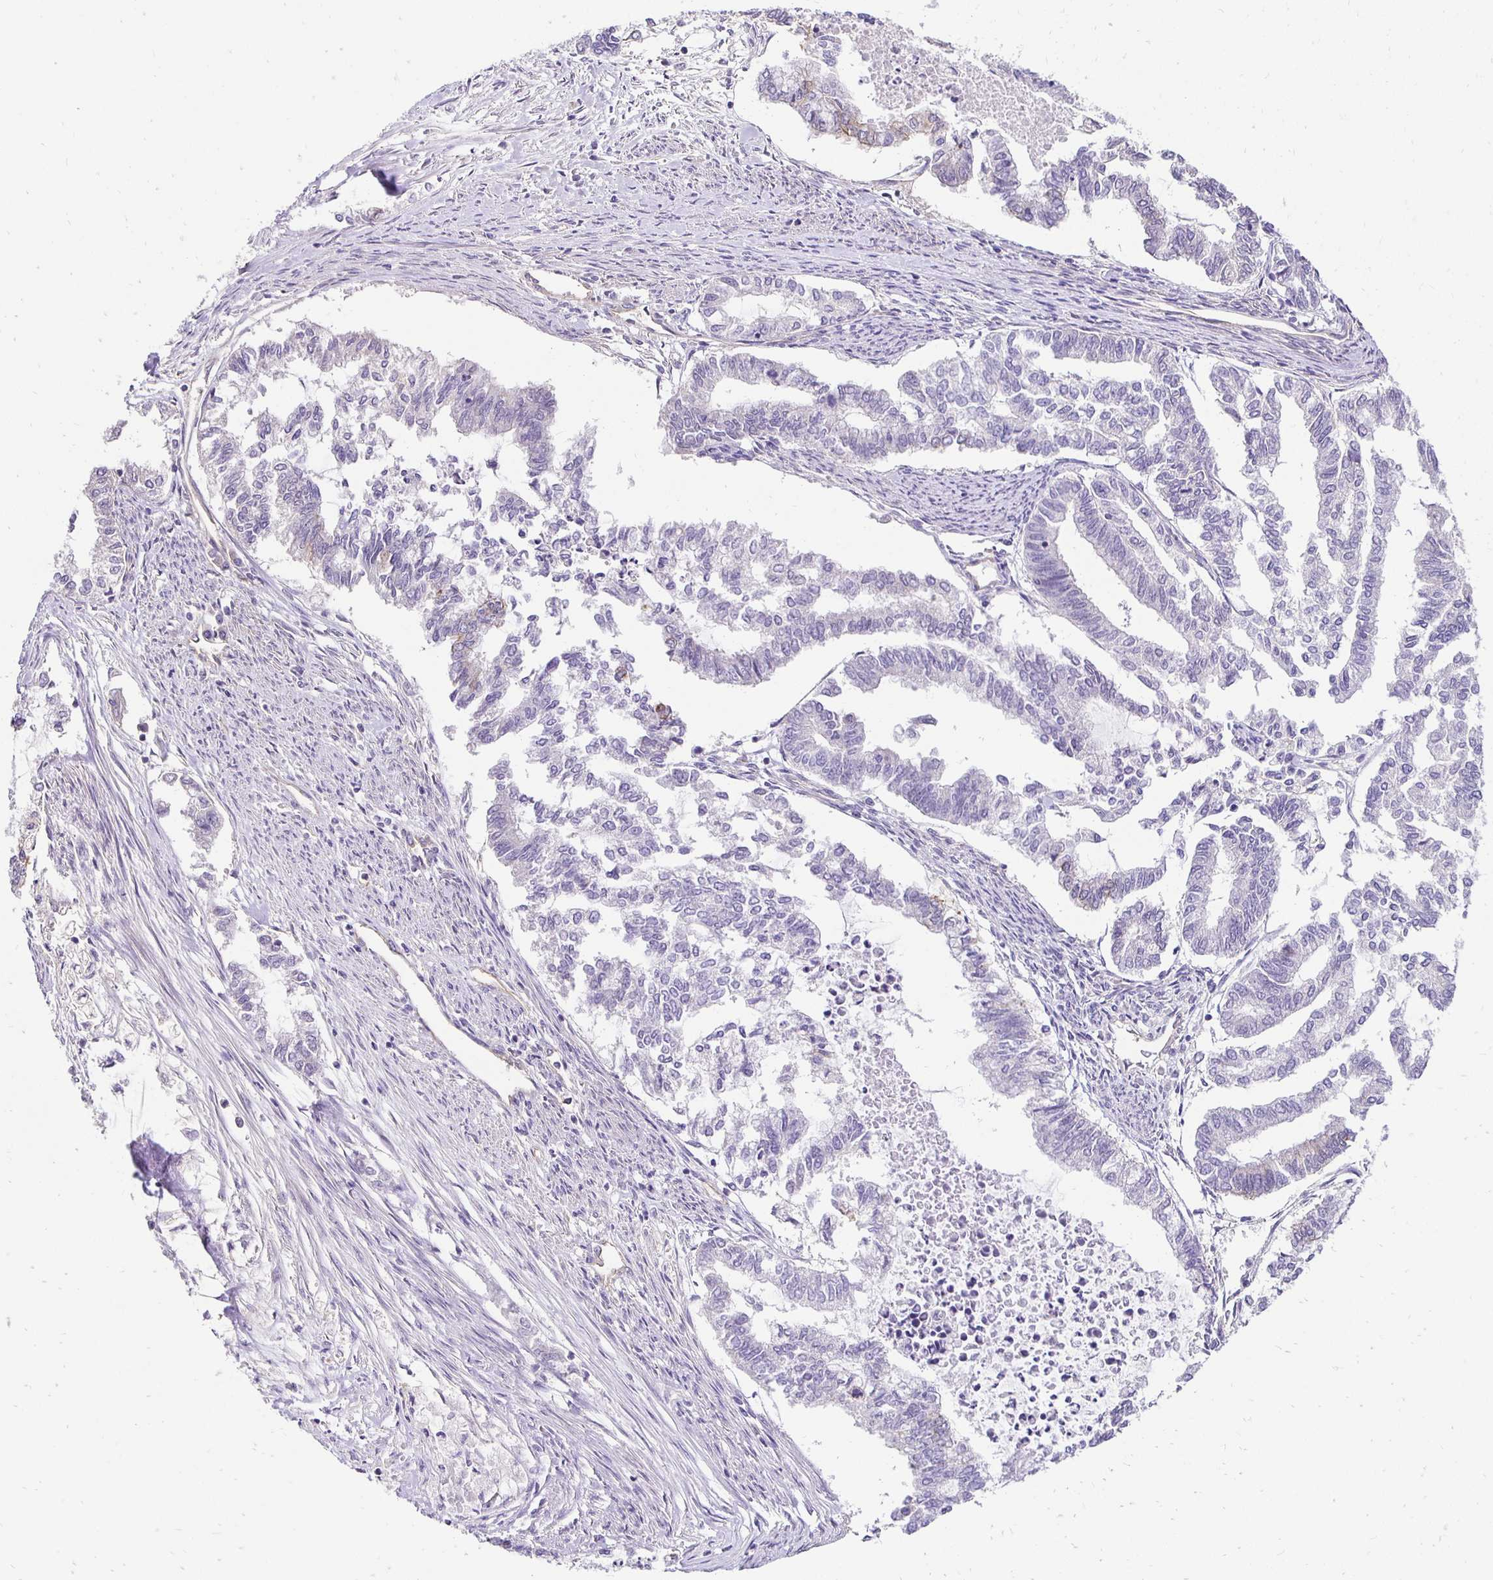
{"staining": {"intensity": "negative", "quantity": "none", "location": "none"}, "tissue": "endometrial cancer", "cell_type": "Tumor cells", "image_type": "cancer", "snomed": [{"axis": "morphology", "description": "Adenocarcinoma, NOS"}, {"axis": "topography", "description": "Endometrium"}], "caption": "Image shows no protein expression in tumor cells of adenocarcinoma (endometrial) tissue.", "gene": "SLC9A1", "patient": {"sex": "female", "age": 79}}